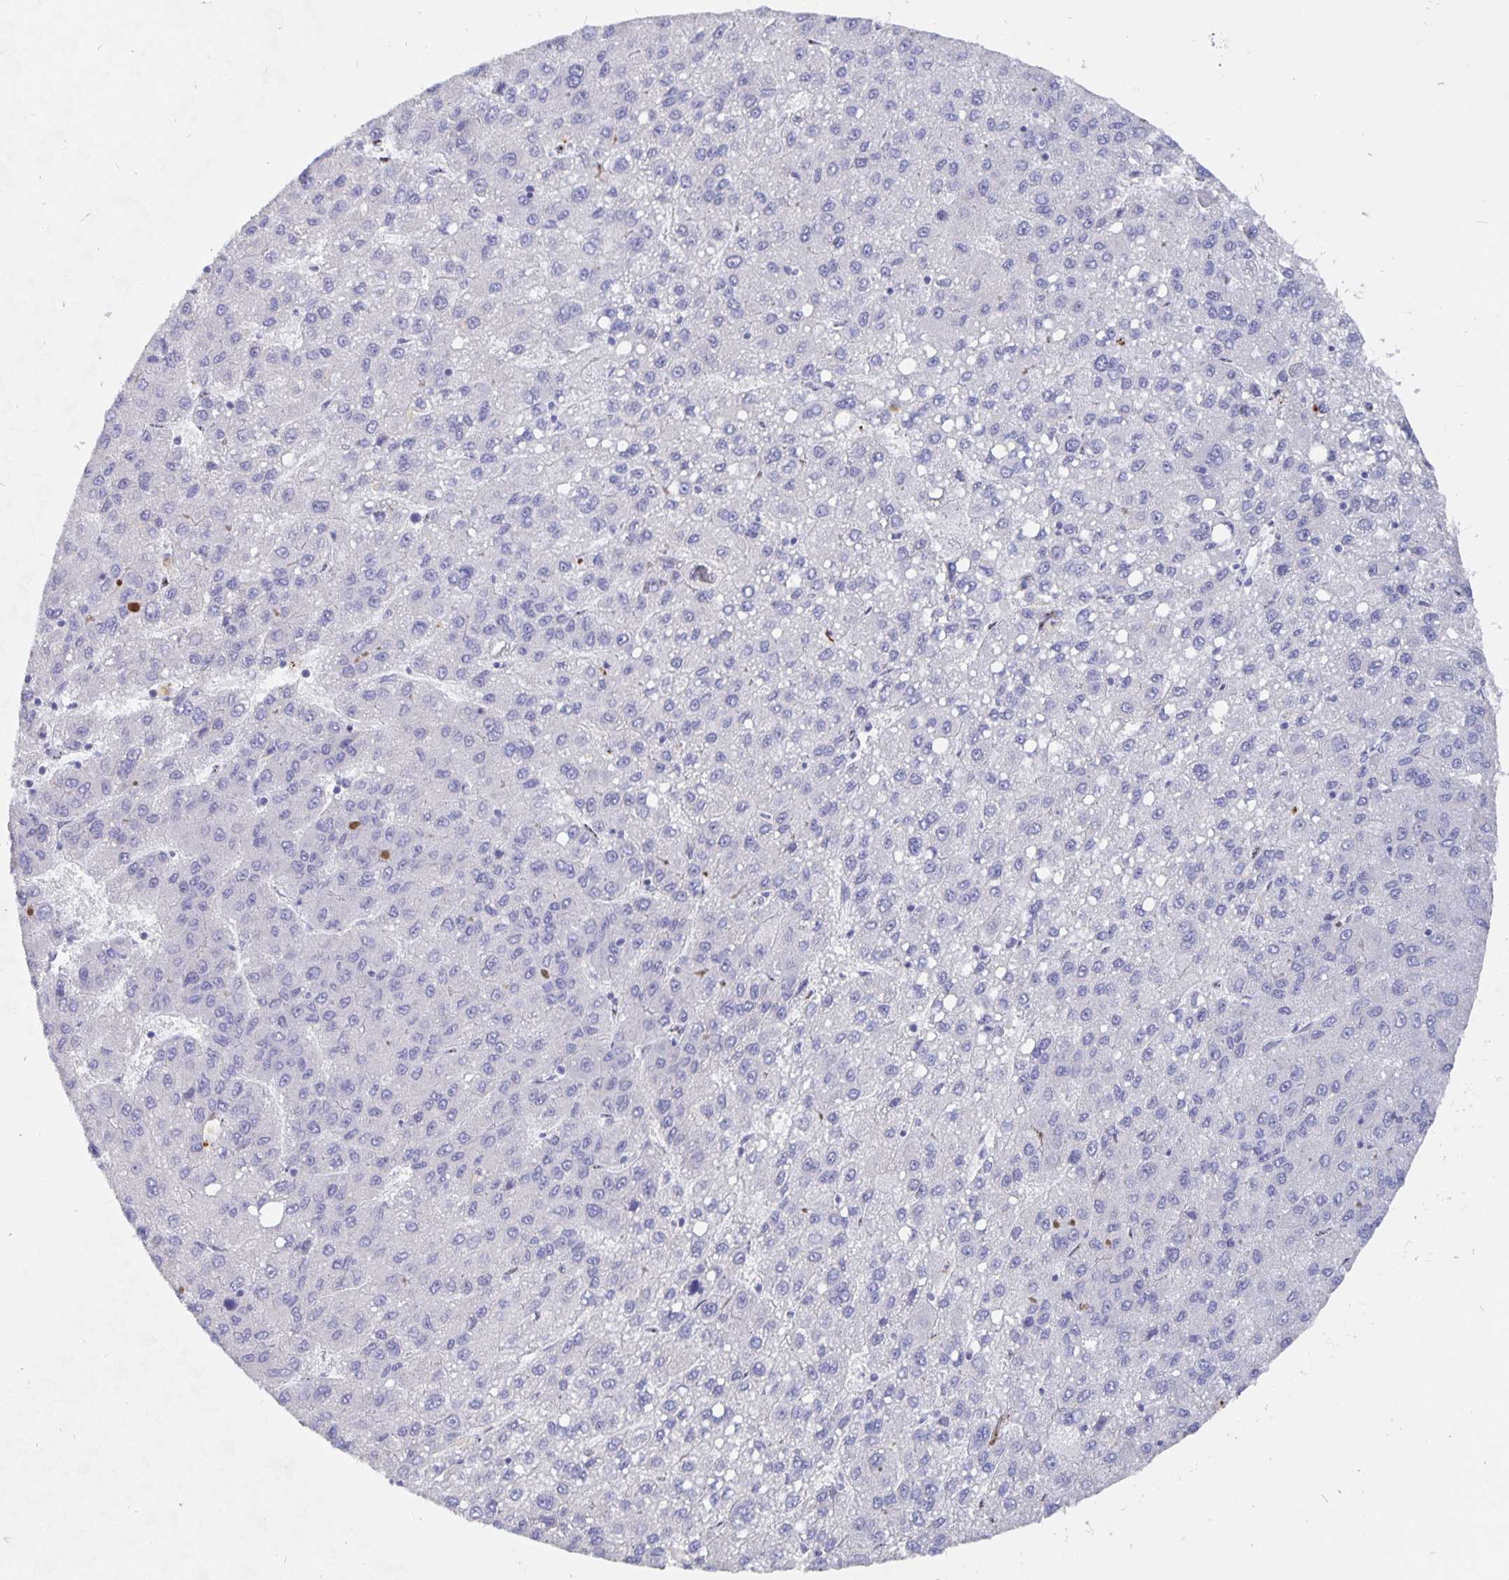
{"staining": {"intensity": "negative", "quantity": "none", "location": "none"}, "tissue": "liver cancer", "cell_type": "Tumor cells", "image_type": "cancer", "snomed": [{"axis": "morphology", "description": "Carcinoma, Hepatocellular, NOS"}, {"axis": "topography", "description": "Liver"}], "caption": "Histopathology image shows no protein positivity in tumor cells of liver cancer tissue.", "gene": "SMOC1", "patient": {"sex": "female", "age": 82}}